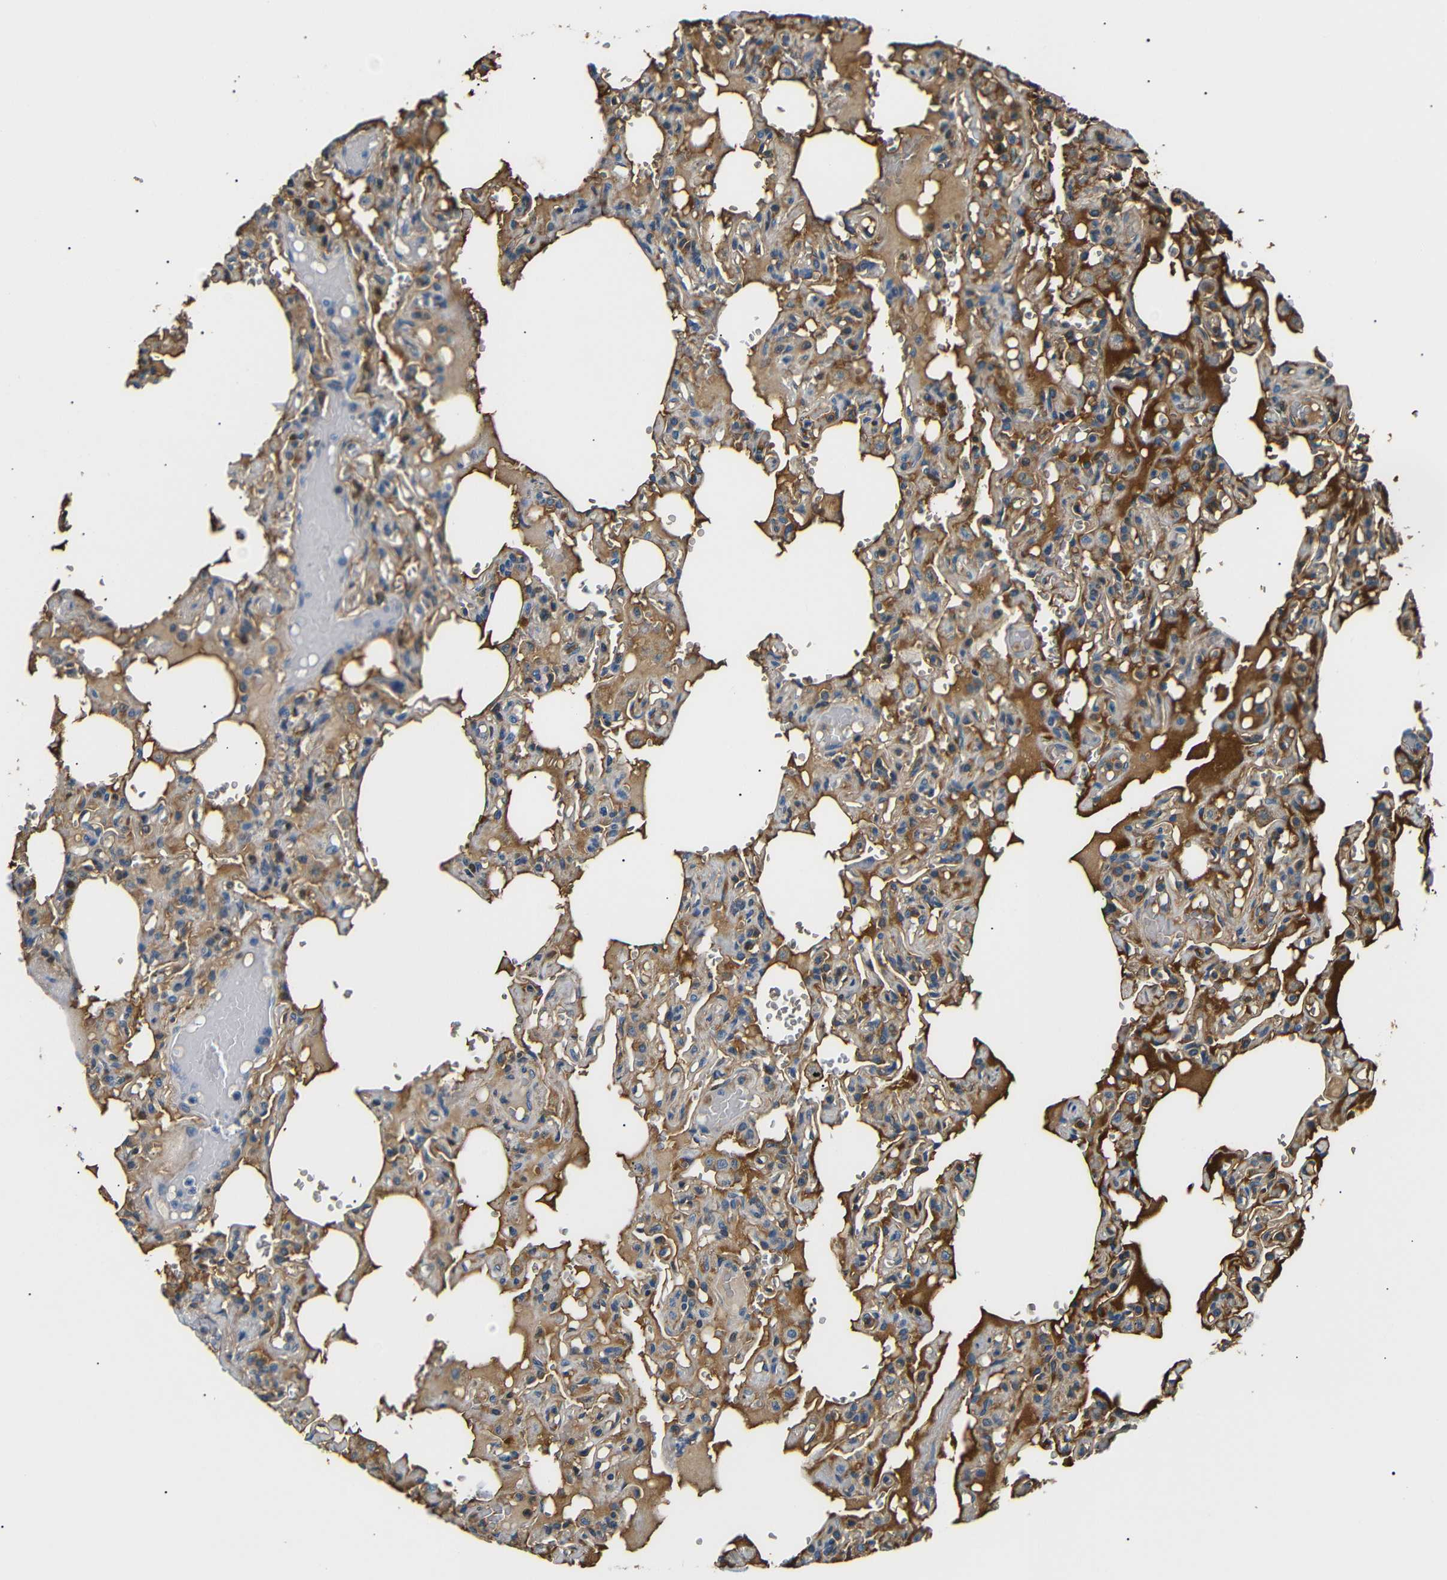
{"staining": {"intensity": "moderate", "quantity": "25%-75%", "location": "cytoplasmic/membranous"}, "tissue": "lung", "cell_type": "Alveolar cells", "image_type": "normal", "snomed": [{"axis": "morphology", "description": "Normal tissue, NOS"}, {"axis": "topography", "description": "Lung"}], "caption": "Protein expression analysis of unremarkable human lung reveals moderate cytoplasmic/membranous expression in approximately 25%-75% of alveolar cells. The staining was performed using DAB, with brown indicating positive protein expression. Nuclei are stained blue with hematoxylin.", "gene": "LHCGR", "patient": {"sex": "male", "age": 21}}